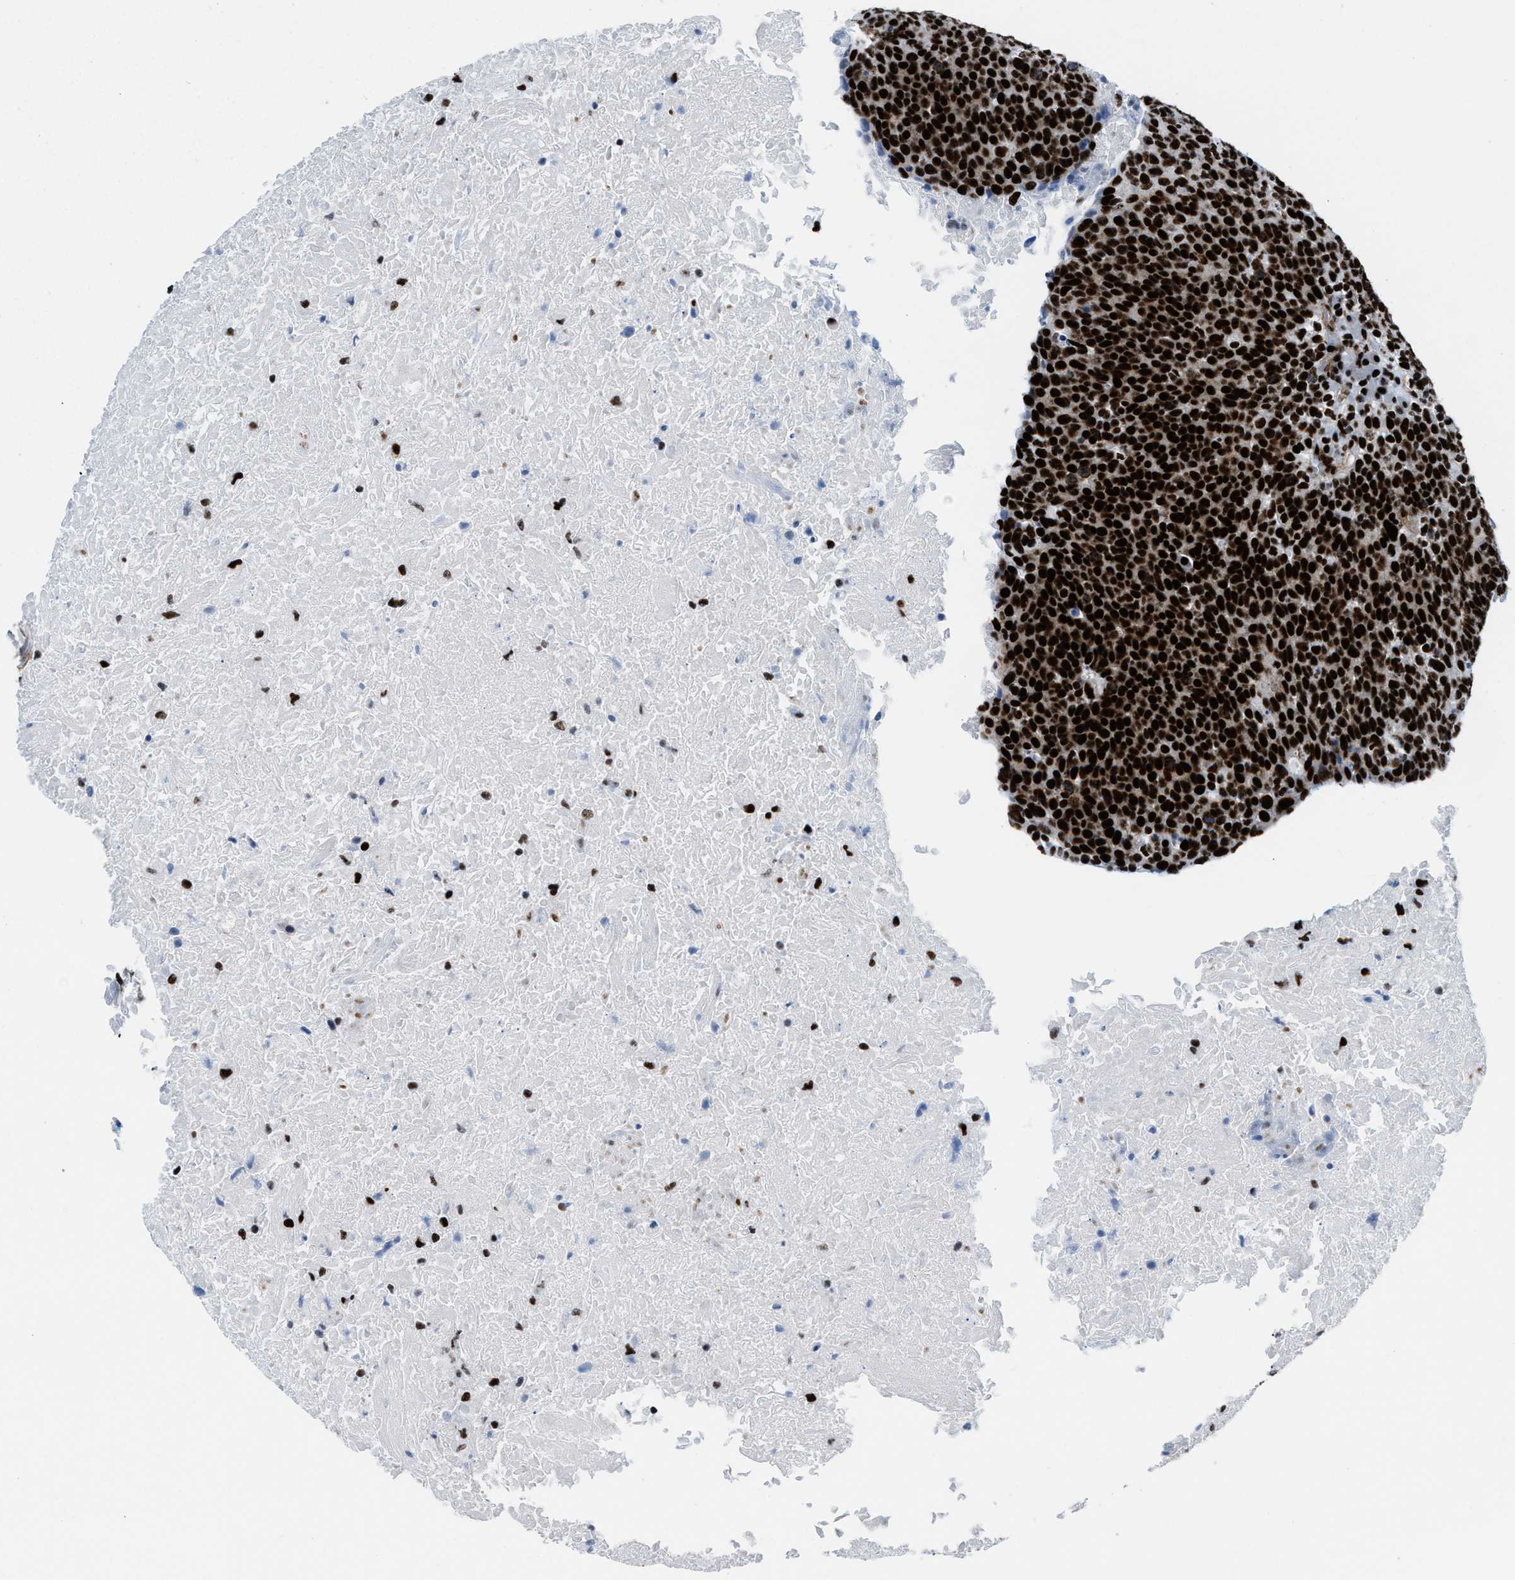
{"staining": {"intensity": "strong", "quantity": ">75%", "location": "nuclear"}, "tissue": "head and neck cancer", "cell_type": "Tumor cells", "image_type": "cancer", "snomed": [{"axis": "morphology", "description": "Squamous cell carcinoma, NOS"}, {"axis": "morphology", "description": "Squamous cell carcinoma, metastatic, NOS"}, {"axis": "topography", "description": "Lymph node"}, {"axis": "topography", "description": "Head-Neck"}], "caption": "Human head and neck metastatic squamous cell carcinoma stained with a protein marker reveals strong staining in tumor cells.", "gene": "NONO", "patient": {"sex": "male", "age": 62}}